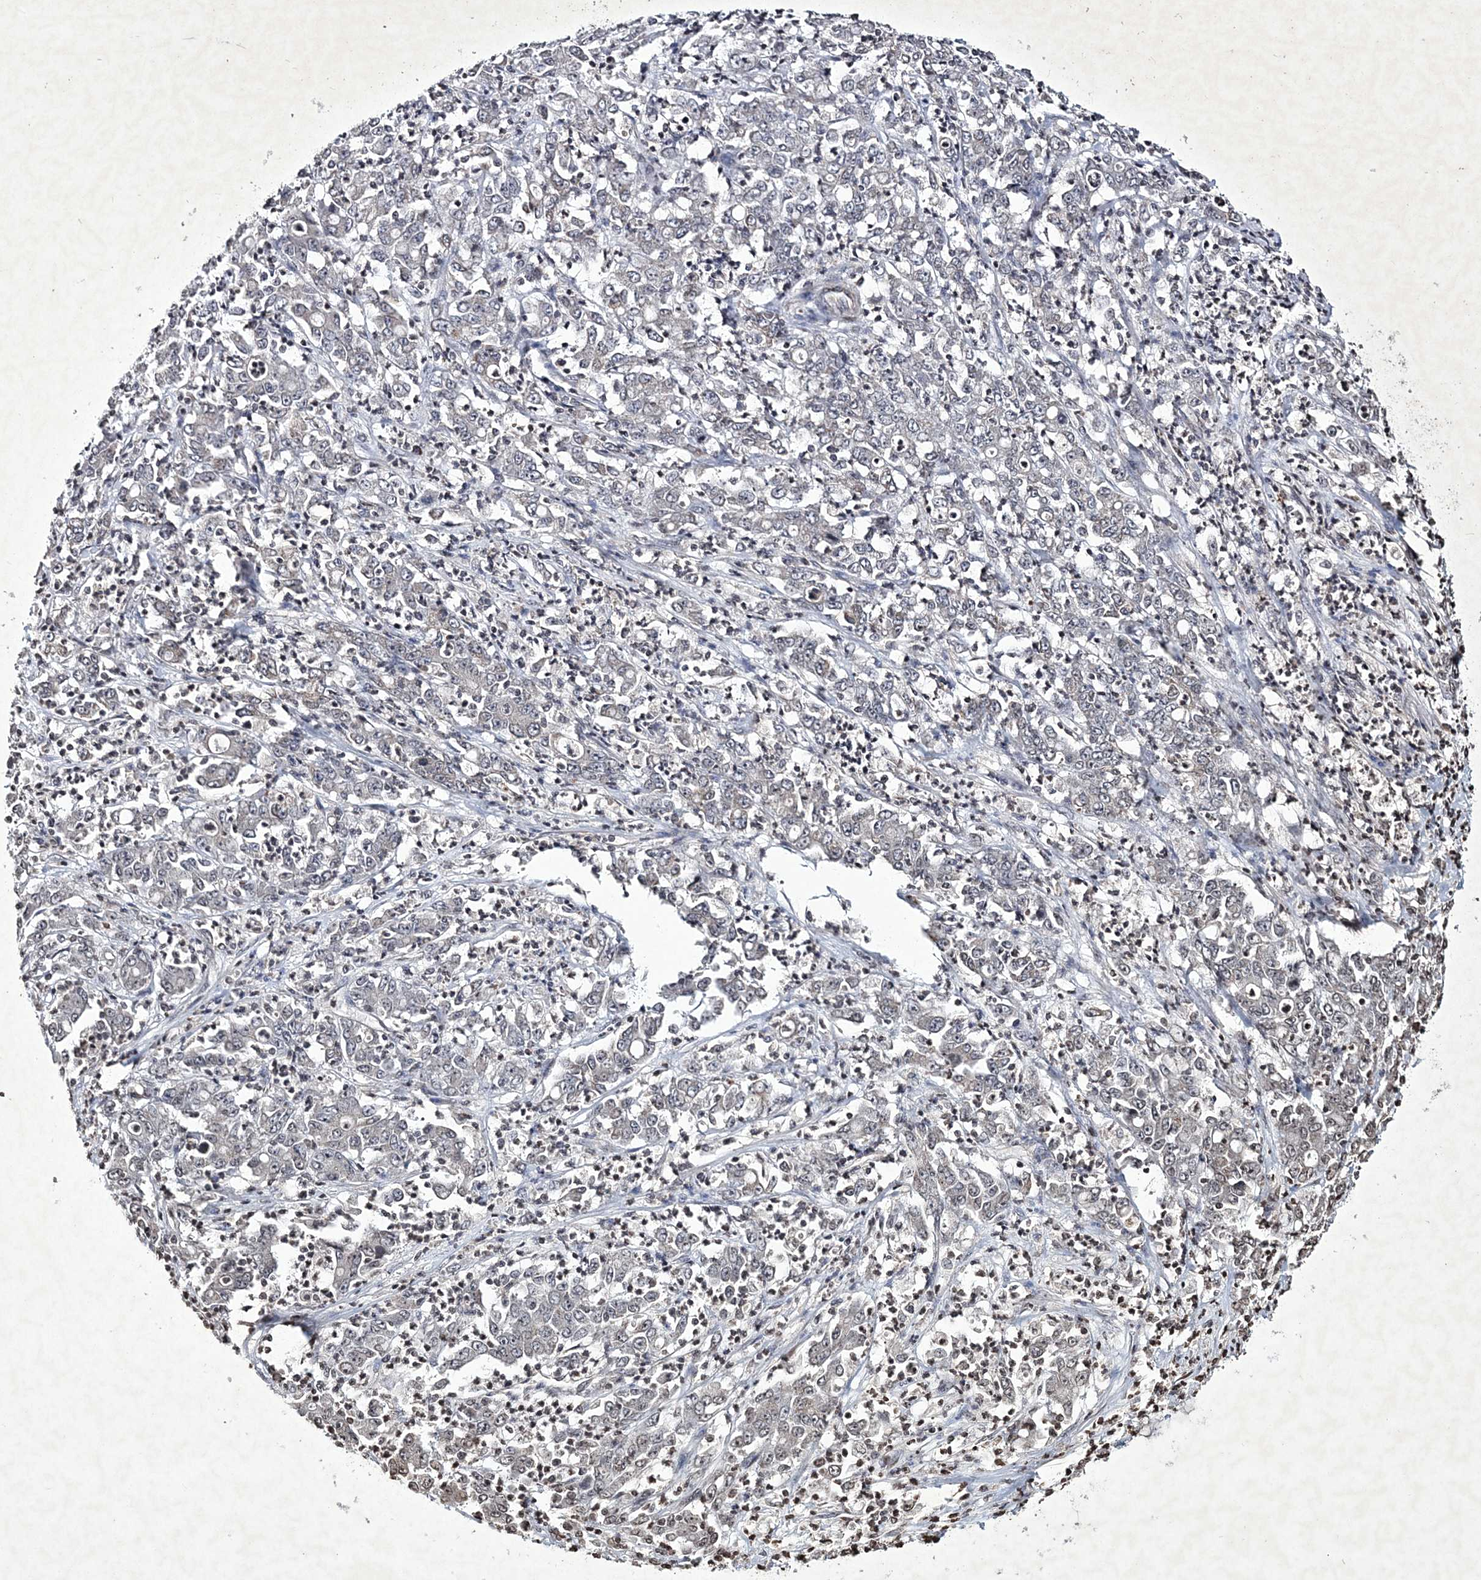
{"staining": {"intensity": "weak", "quantity": "<25%", "location": "nuclear"}, "tissue": "stomach cancer", "cell_type": "Tumor cells", "image_type": "cancer", "snomed": [{"axis": "morphology", "description": "Adenocarcinoma, NOS"}, {"axis": "topography", "description": "Stomach, lower"}], "caption": "The immunohistochemistry (IHC) histopathology image has no significant expression in tumor cells of adenocarcinoma (stomach) tissue.", "gene": "SOWAHB", "patient": {"sex": "female", "age": 71}}